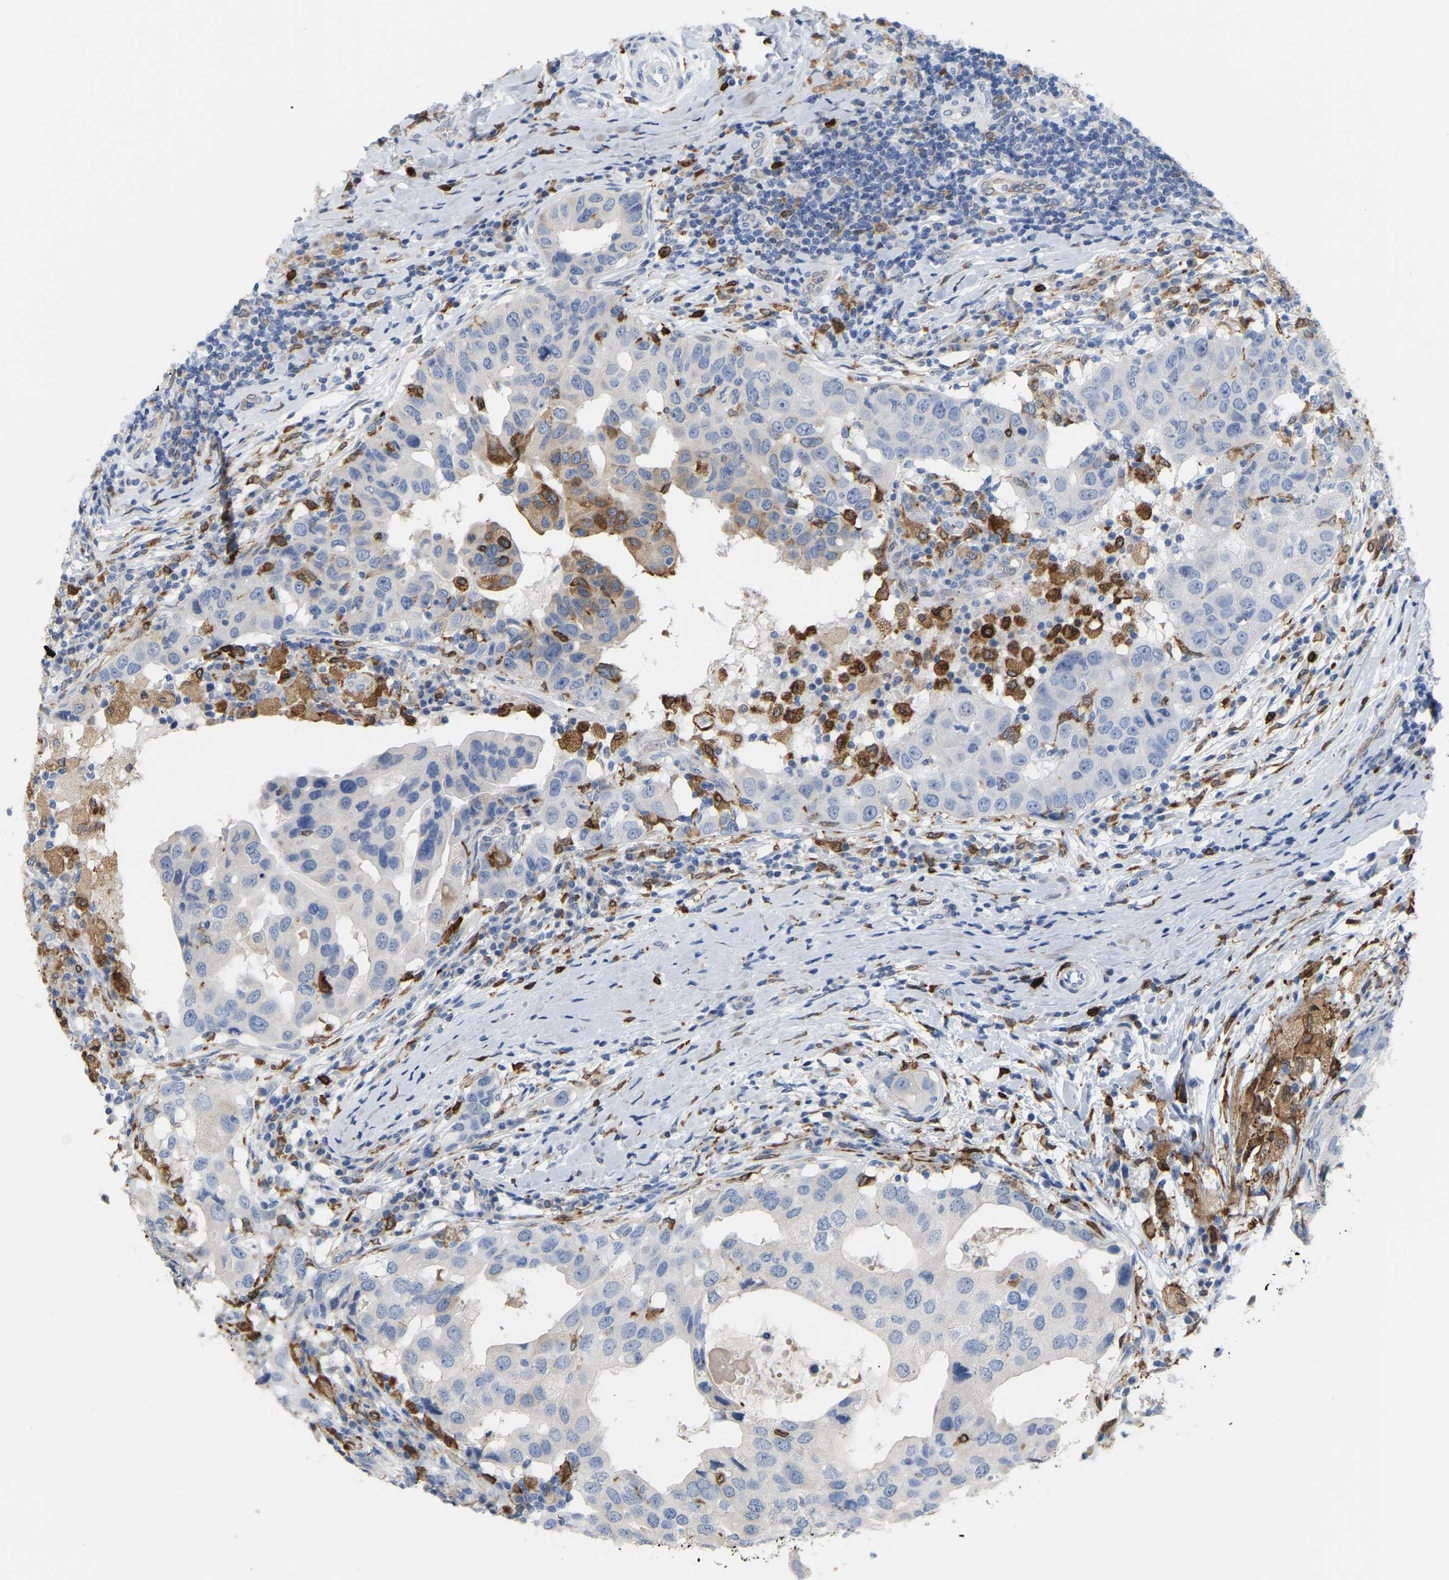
{"staining": {"intensity": "moderate", "quantity": "<25%", "location": "cytoplasmic/membranous"}, "tissue": "breast cancer", "cell_type": "Tumor cells", "image_type": "cancer", "snomed": [{"axis": "morphology", "description": "Duct carcinoma"}, {"axis": "topography", "description": "Breast"}], "caption": "This is an image of immunohistochemistry (IHC) staining of infiltrating ductal carcinoma (breast), which shows moderate positivity in the cytoplasmic/membranous of tumor cells.", "gene": "PTGS1", "patient": {"sex": "female", "age": 27}}